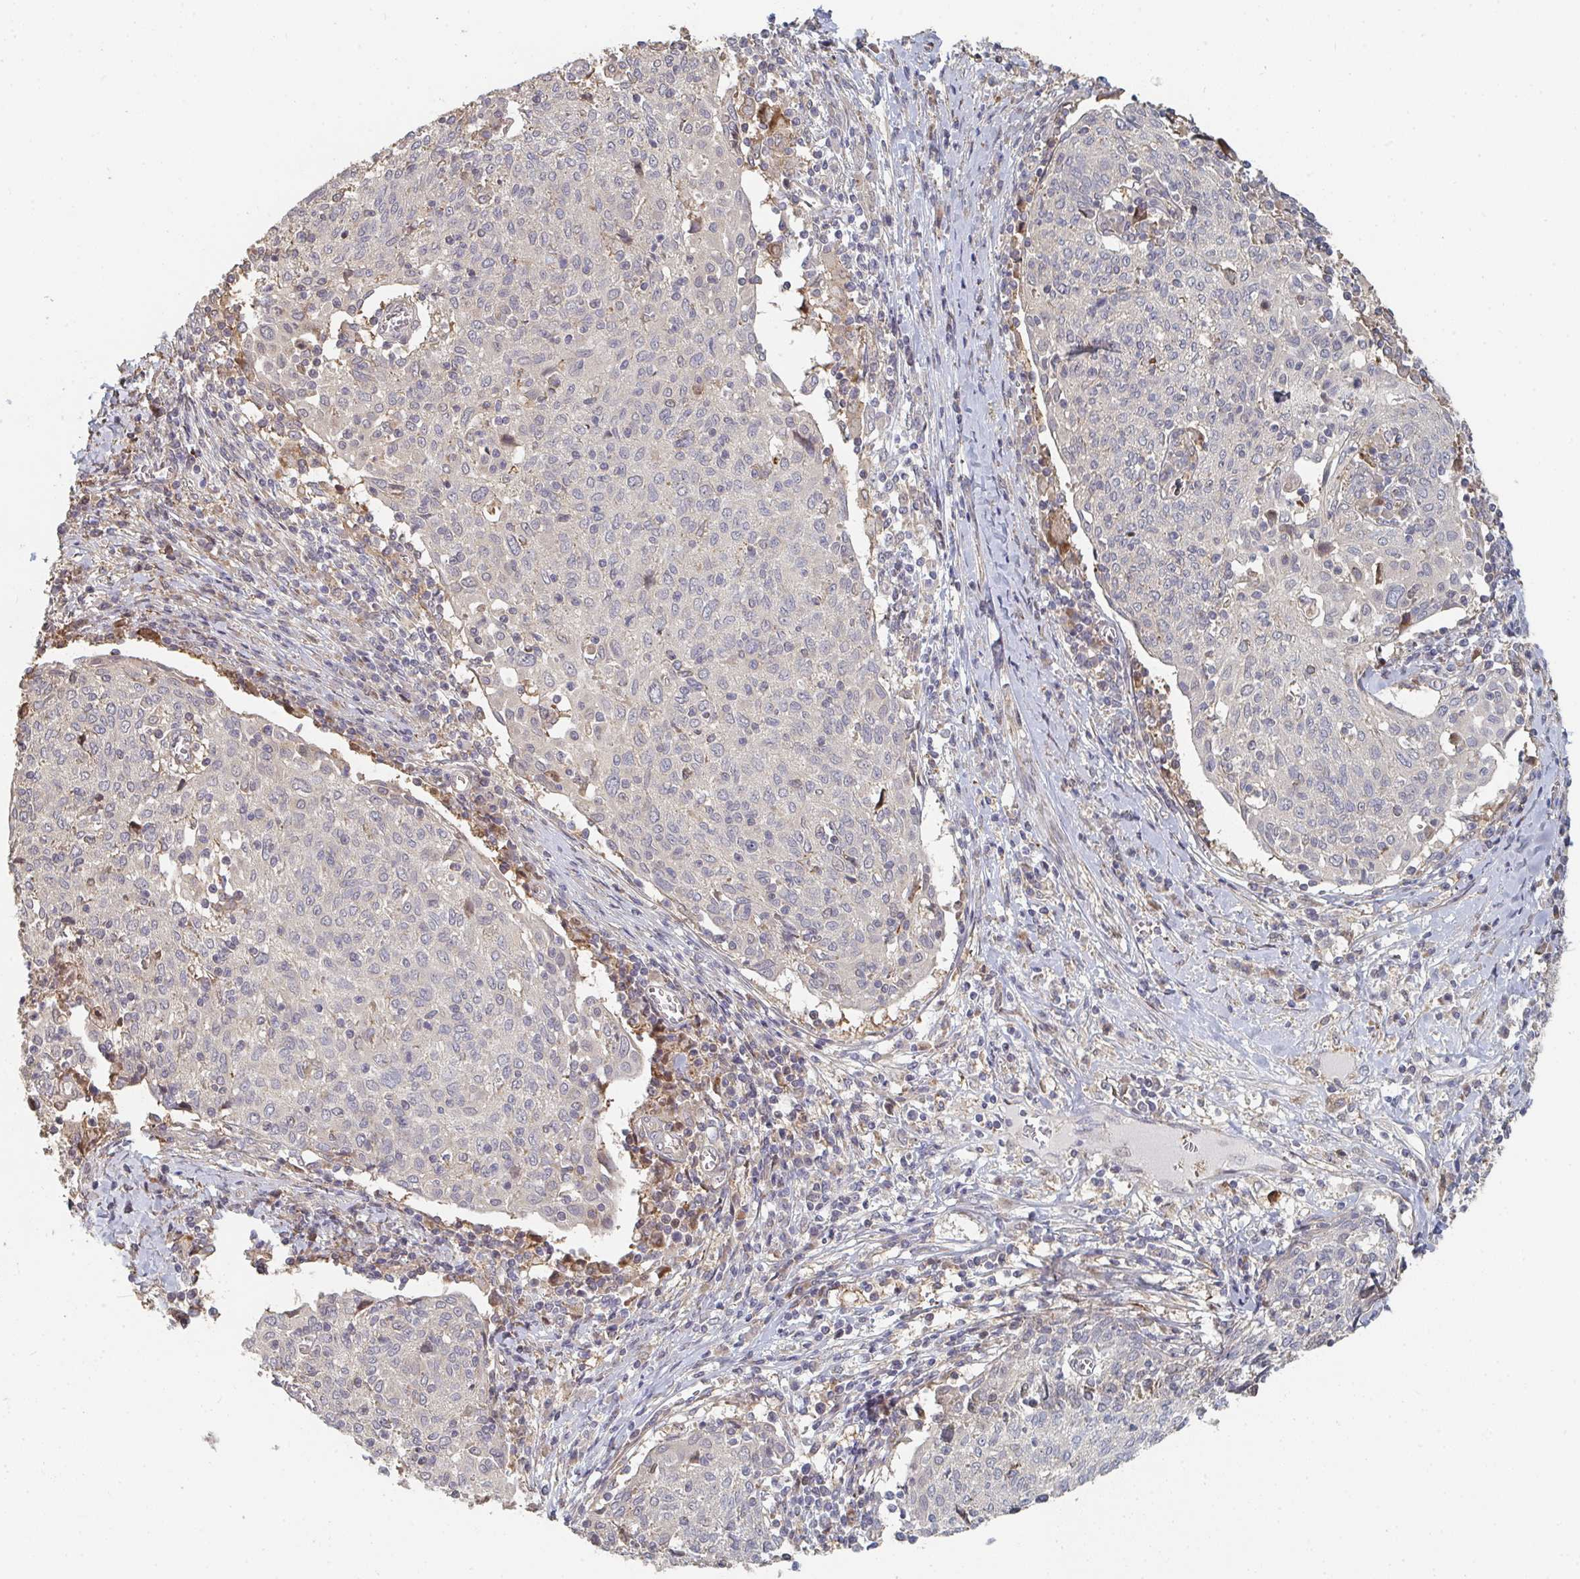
{"staining": {"intensity": "negative", "quantity": "none", "location": "none"}, "tissue": "cervical cancer", "cell_type": "Tumor cells", "image_type": "cancer", "snomed": [{"axis": "morphology", "description": "Squamous cell carcinoma, NOS"}, {"axis": "topography", "description": "Cervix"}], "caption": "Human squamous cell carcinoma (cervical) stained for a protein using immunohistochemistry reveals no staining in tumor cells.", "gene": "PTEN", "patient": {"sex": "female", "age": 52}}